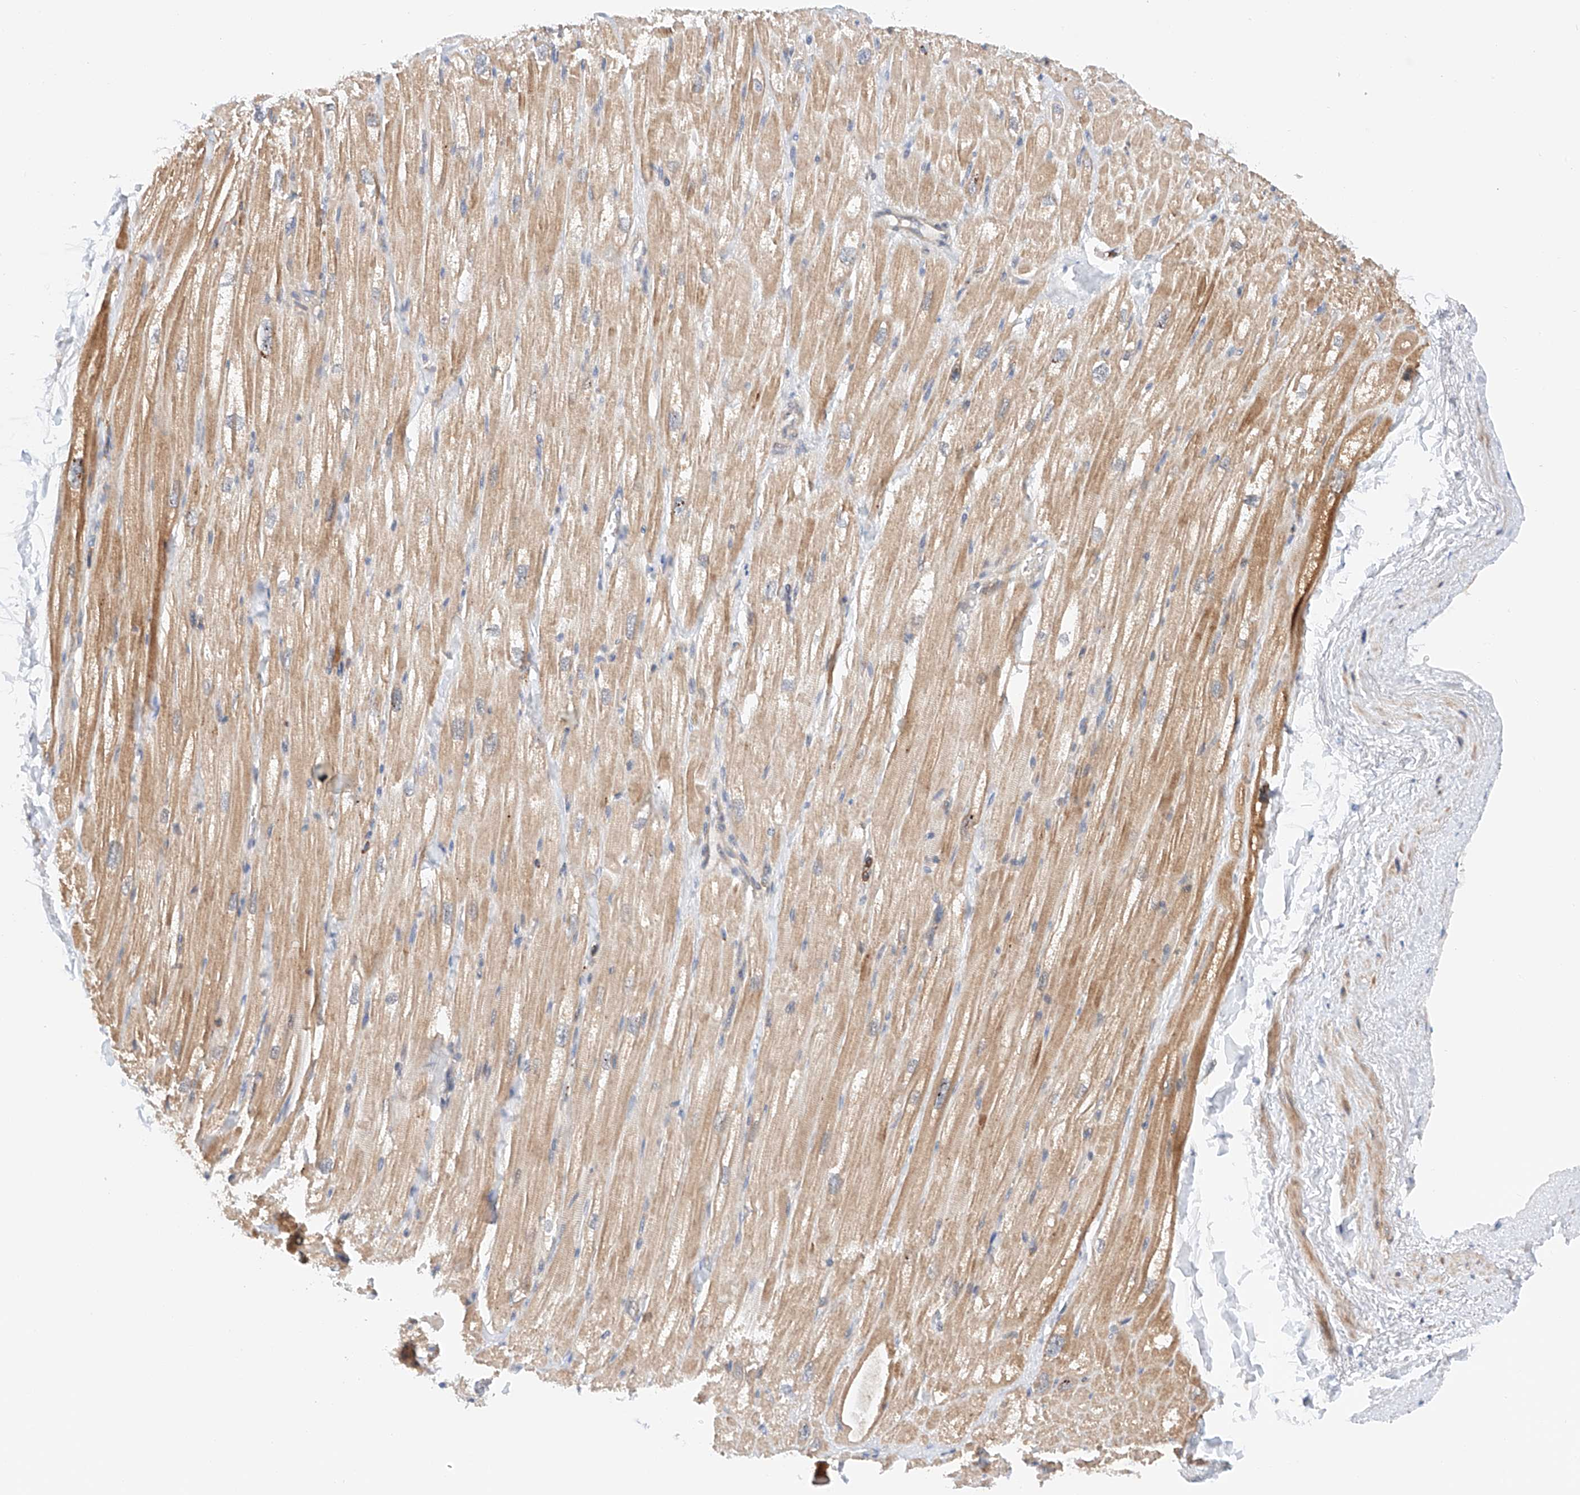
{"staining": {"intensity": "moderate", "quantity": ">75%", "location": "cytoplasmic/membranous"}, "tissue": "heart muscle", "cell_type": "Cardiomyocytes", "image_type": "normal", "snomed": [{"axis": "morphology", "description": "Normal tissue, NOS"}, {"axis": "topography", "description": "Heart"}], "caption": "Protein staining of normal heart muscle demonstrates moderate cytoplasmic/membranous expression in approximately >75% of cardiomyocytes. Nuclei are stained in blue.", "gene": "MFN2", "patient": {"sex": "male", "age": 50}}